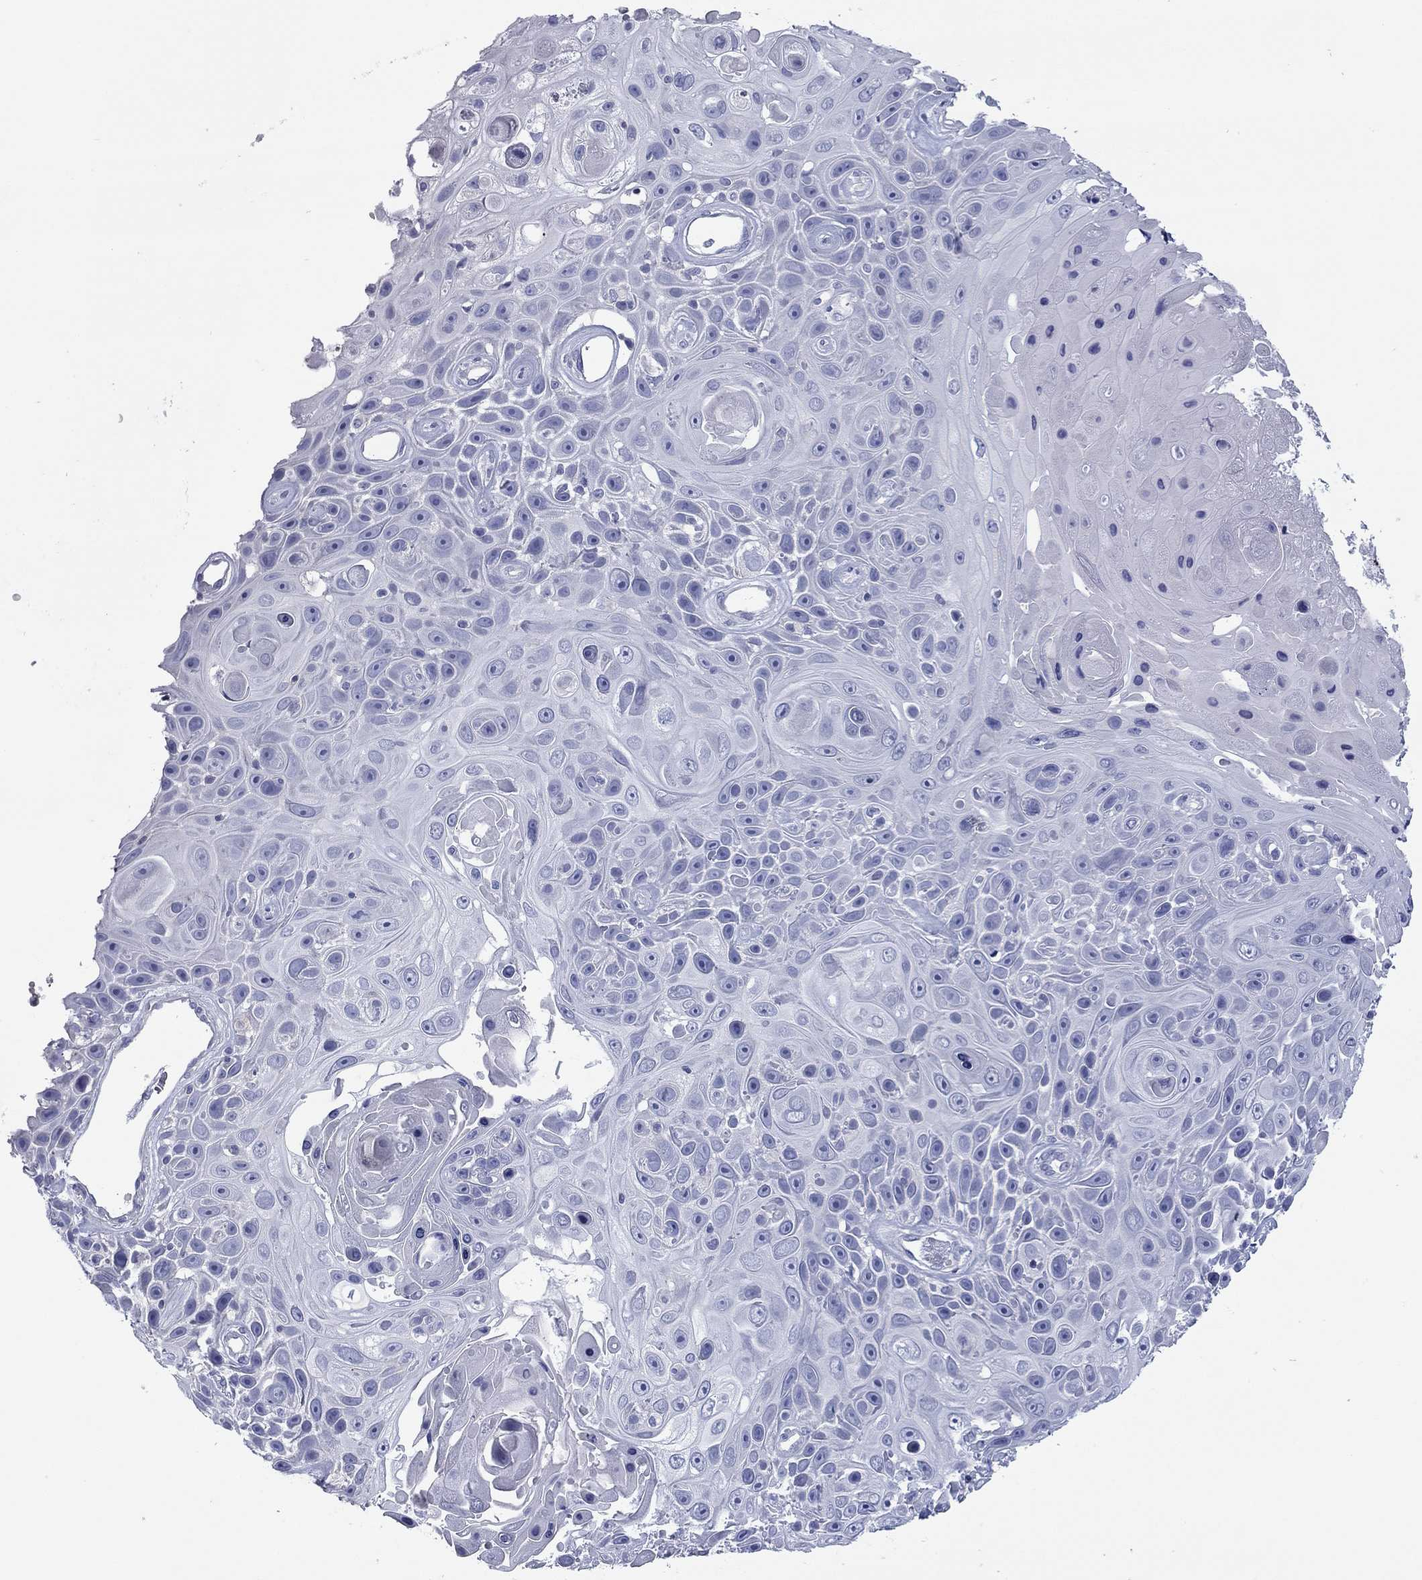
{"staining": {"intensity": "negative", "quantity": "none", "location": "none"}, "tissue": "skin cancer", "cell_type": "Tumor cells", "image_type": "cancer", "snomed": [{"axis": "morphology", "description": "Squamous cell carcinoma, NOS"}, {"axis": "topography", "description": "Skin"}], "caption": "Immunohistochemistry histopathology image of human skin cancer stained for a protein (brown), which reveals no staining in tumor cells.", "gene": "ACTL7B", "patient": {"sex": "male", "age": 82}}